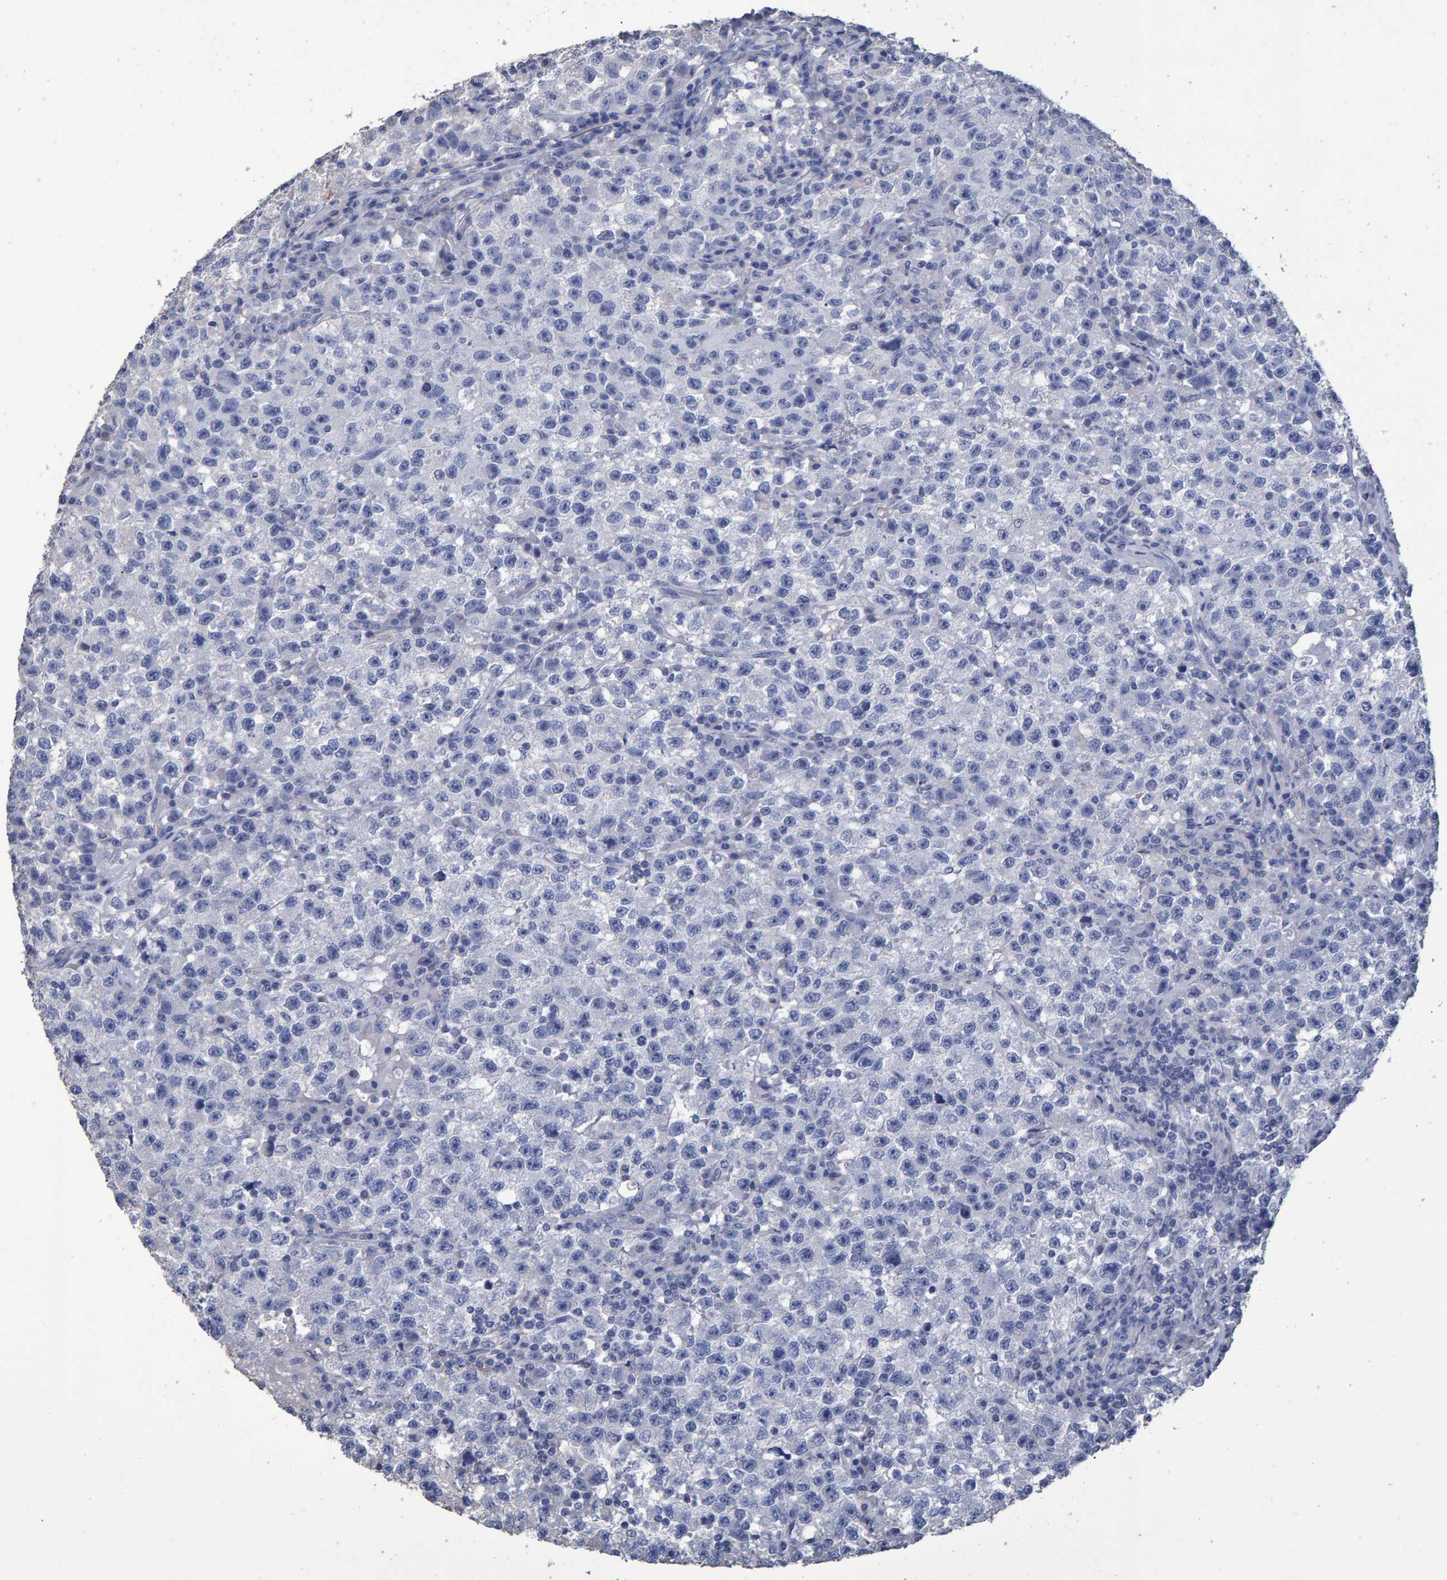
{"staining": {"intensity": "negative", "quantity": "none", "location": "none"}, "tissue": "testis cancer", "cell_type": "Tumor cells", "image_type": "cancer", "snomed": [{"axis": "morphology", "description": "Seminoma, NOS"}, {"axis": "topography", "description": "Testis"}], "caption": "Tumor cells are negative for protein expression in human testis seminoma.", "gene": "HEMGN", "patient": {"sex": "male", "age": 22}}